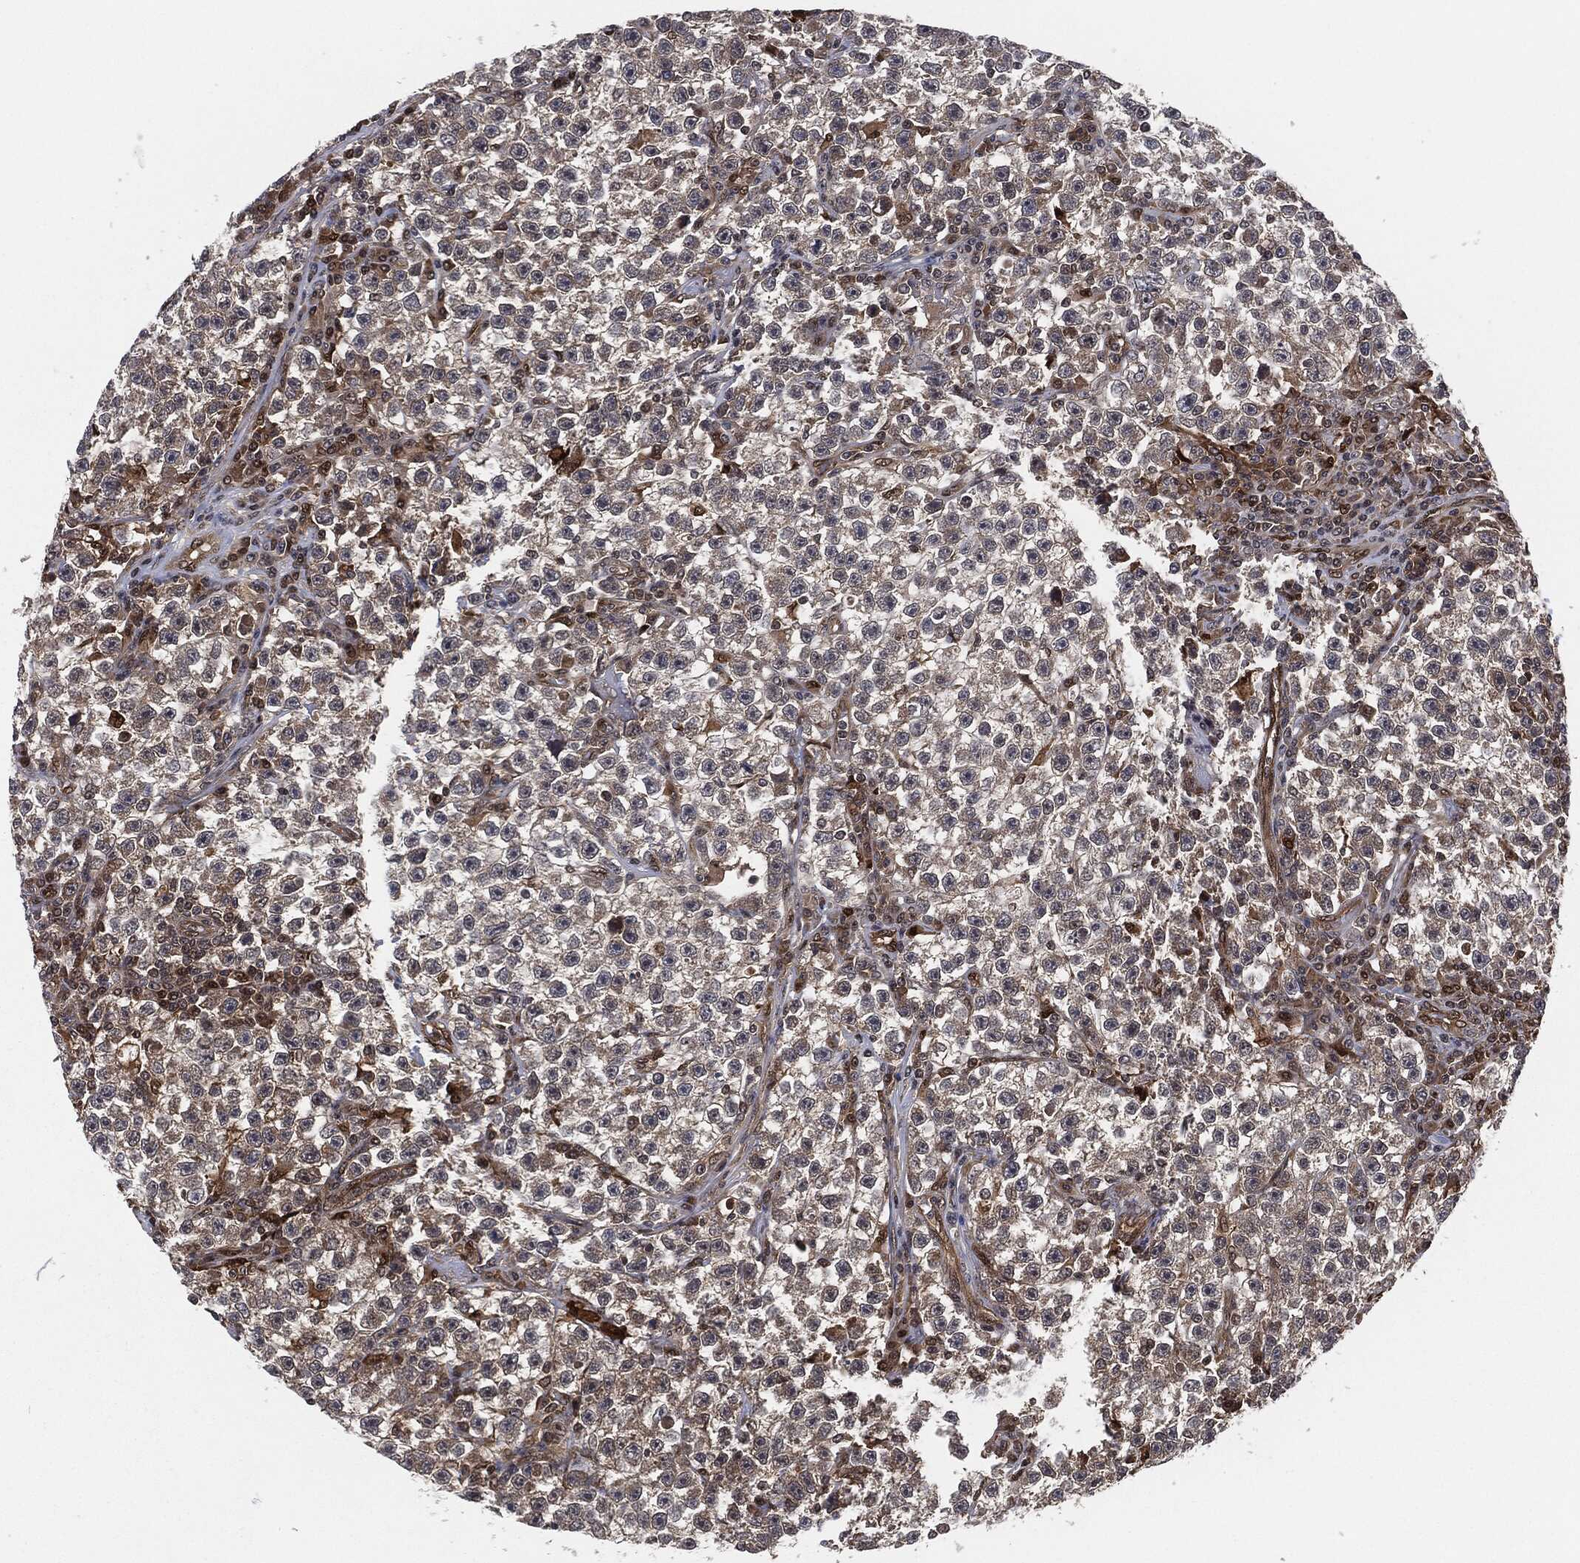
{"staining": {"intensity": "negative", "quantity": "none", "location": "none"}, "tissue": "testis cancer", "cell_type": "Tumor cells", "image_type": "cancer", "snomed": [{"axis": "morphology", "description": "Seminoma, NOS"}, {"axis": "topography", "description": "Testis"}], "caption": "Testis cancer (seminoma) stained for a protein using IHC demonstrates no positivity tumor cells.", "gene": "CAPRIN2", "patient": {"sex": "male", "age": 22}}